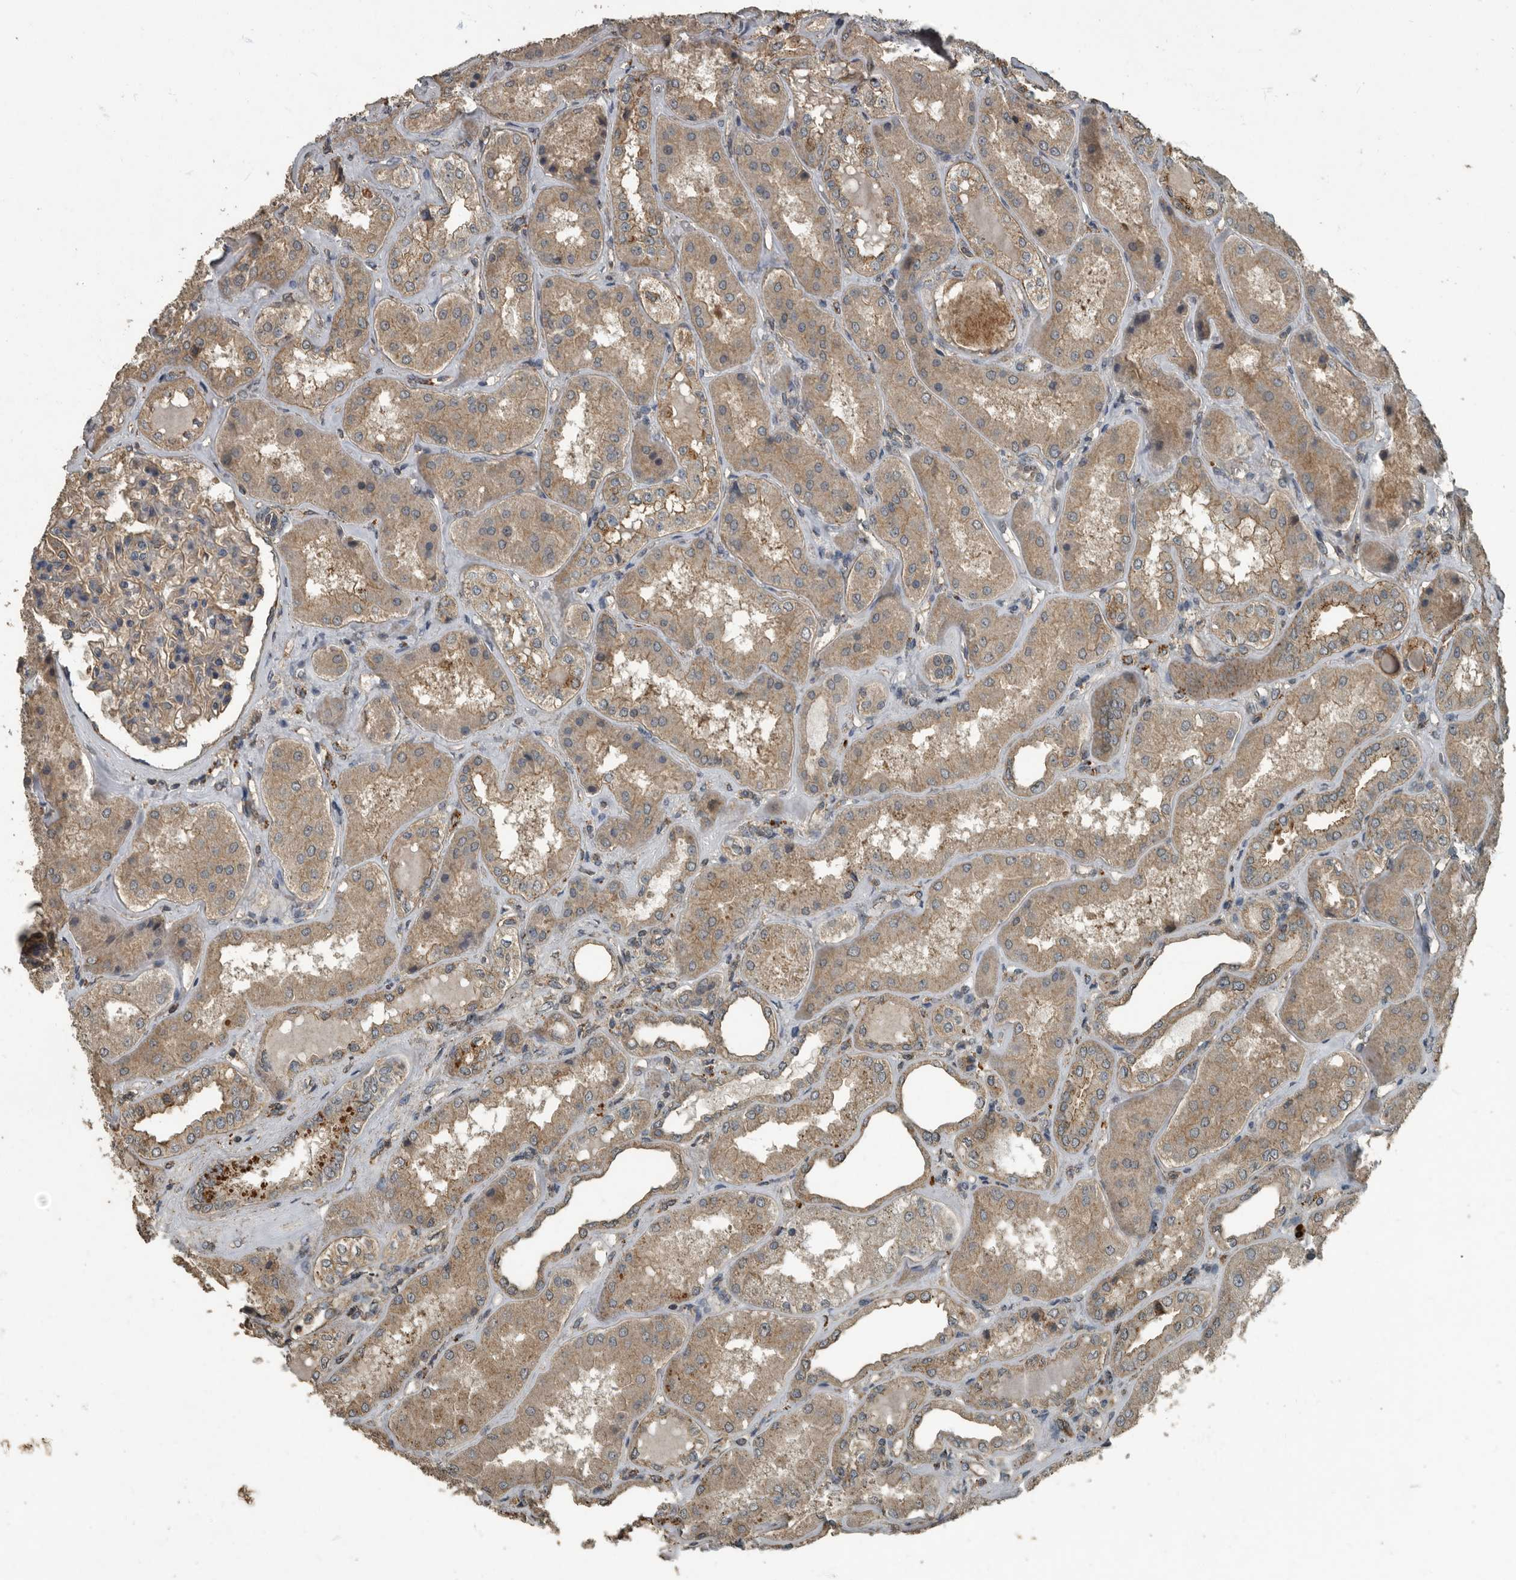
{"staining": {"intensity": "weak", "quantity": "25%-75%", "location": "cytoplasmic/membranous"}, "tissue": "kidney", "cell_type": "Cells in glomeruli", "image_type": "normal", "snomed": [{"axis": "morphology", "description": "Normal tissue, NOS"}, {"axis": "topography", "description": "Kidney"}], "caption": "Immunohistochemical staining of benign kidney exhibits 25%-75% levels of weak cytoplasmic/membranous protein staining in approximately 25%-75% of cells in glomeruli.", "gene": "IL15RA", "patient": {"sex": "female", "age": 56}}